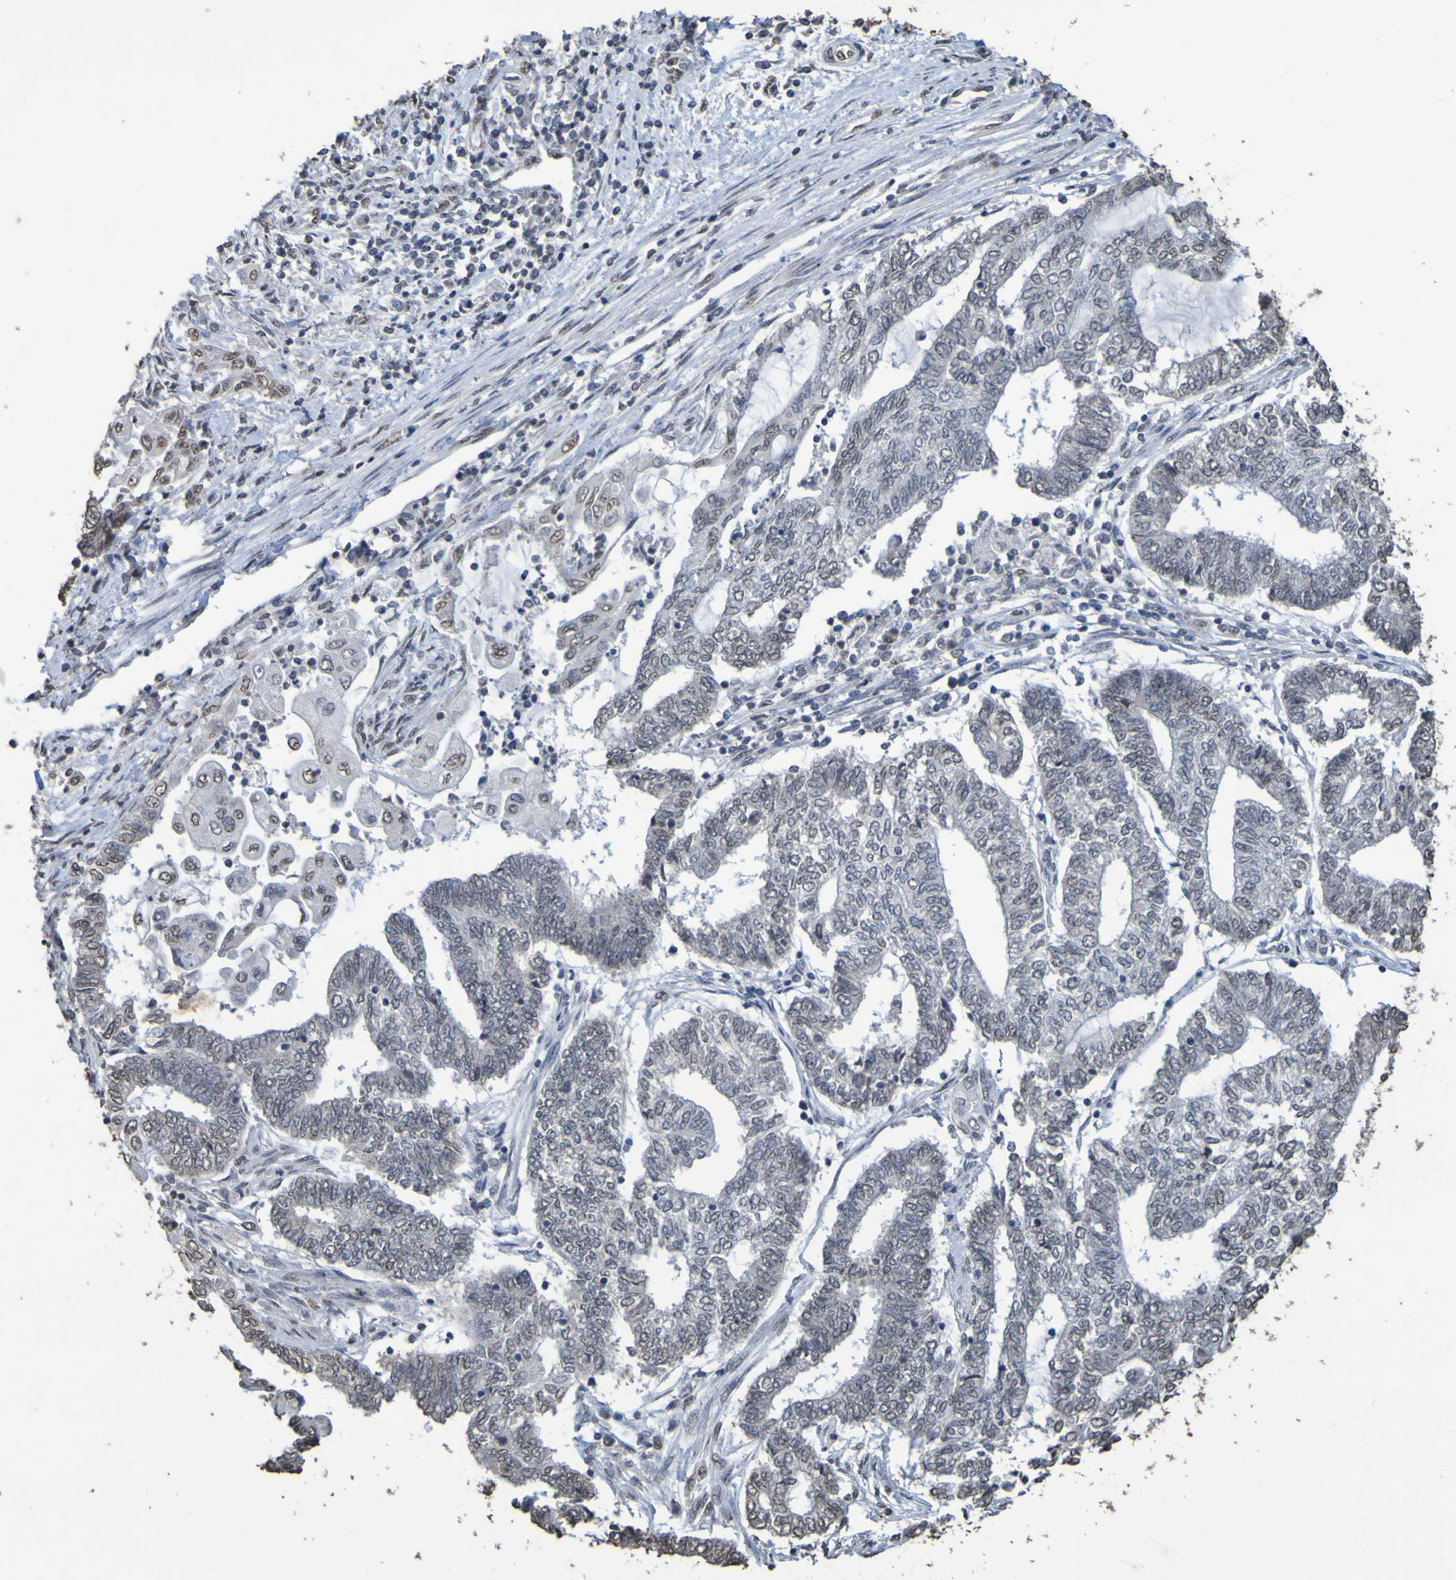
{"staining": {"intensity": "negative", "quantity": "none", "location": "none"}, "tissue": "endometrial cancer", "cell_type": "Tumor cells", "image_type": "cancer", "snomed": [{"axis": "morphology", "description": "Adenocarcinoma, NOS"}, {"axis": "topography", "description": "Uterus"}, {"axis": "topography", "description": "Endometrium"}], "caption": "IHC of endometrial cancer (adenocarcinoma) exhibits no expression in tumor cells.", "gene": "ALKBH2", "patient": {"sex": "female", "age": 70}}